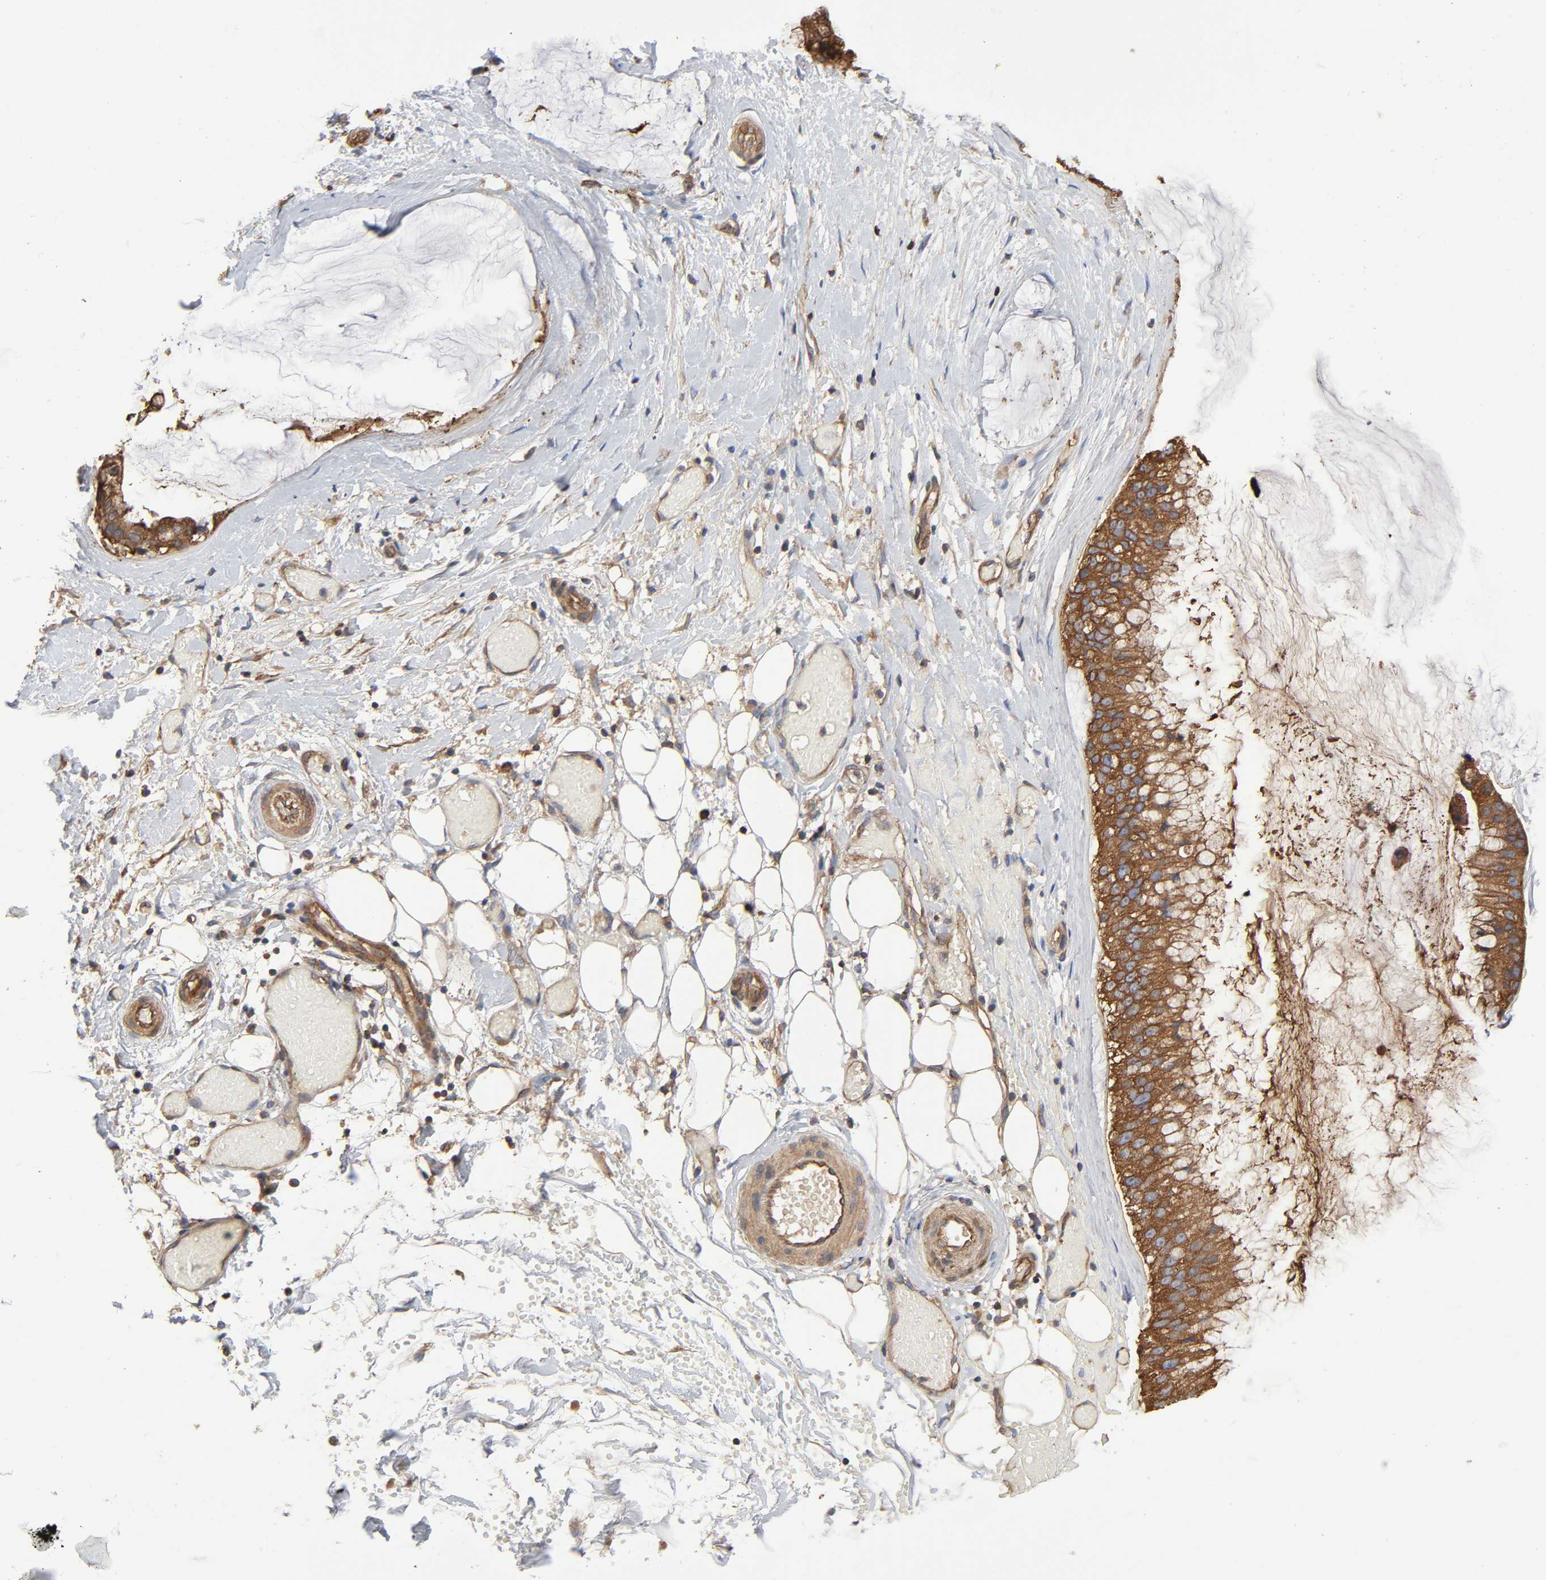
{"staining": {"intensity": "strong", "quantity": ">75%", "location": "cytoplasmic/membranous"}, "tissue": "ovarian cancer", "cell_type": "Tumor cells", "image_type": "cancer", "snomed": [{"axis": "morphology", "description": "Cystadenocarcinoma, mucinous, NOS"}, {"axis": "topography", "description": "Ovary"}], "caption": "Mucinous cystadenocarcinoma (ovarian) stained for a protein (brown) displays strong cytoplasmic/membranous positive expression in approximately >75% of tumor cells.", "gene": "LAMTOR2", "patient": {"sex": "female", "age": 39}}